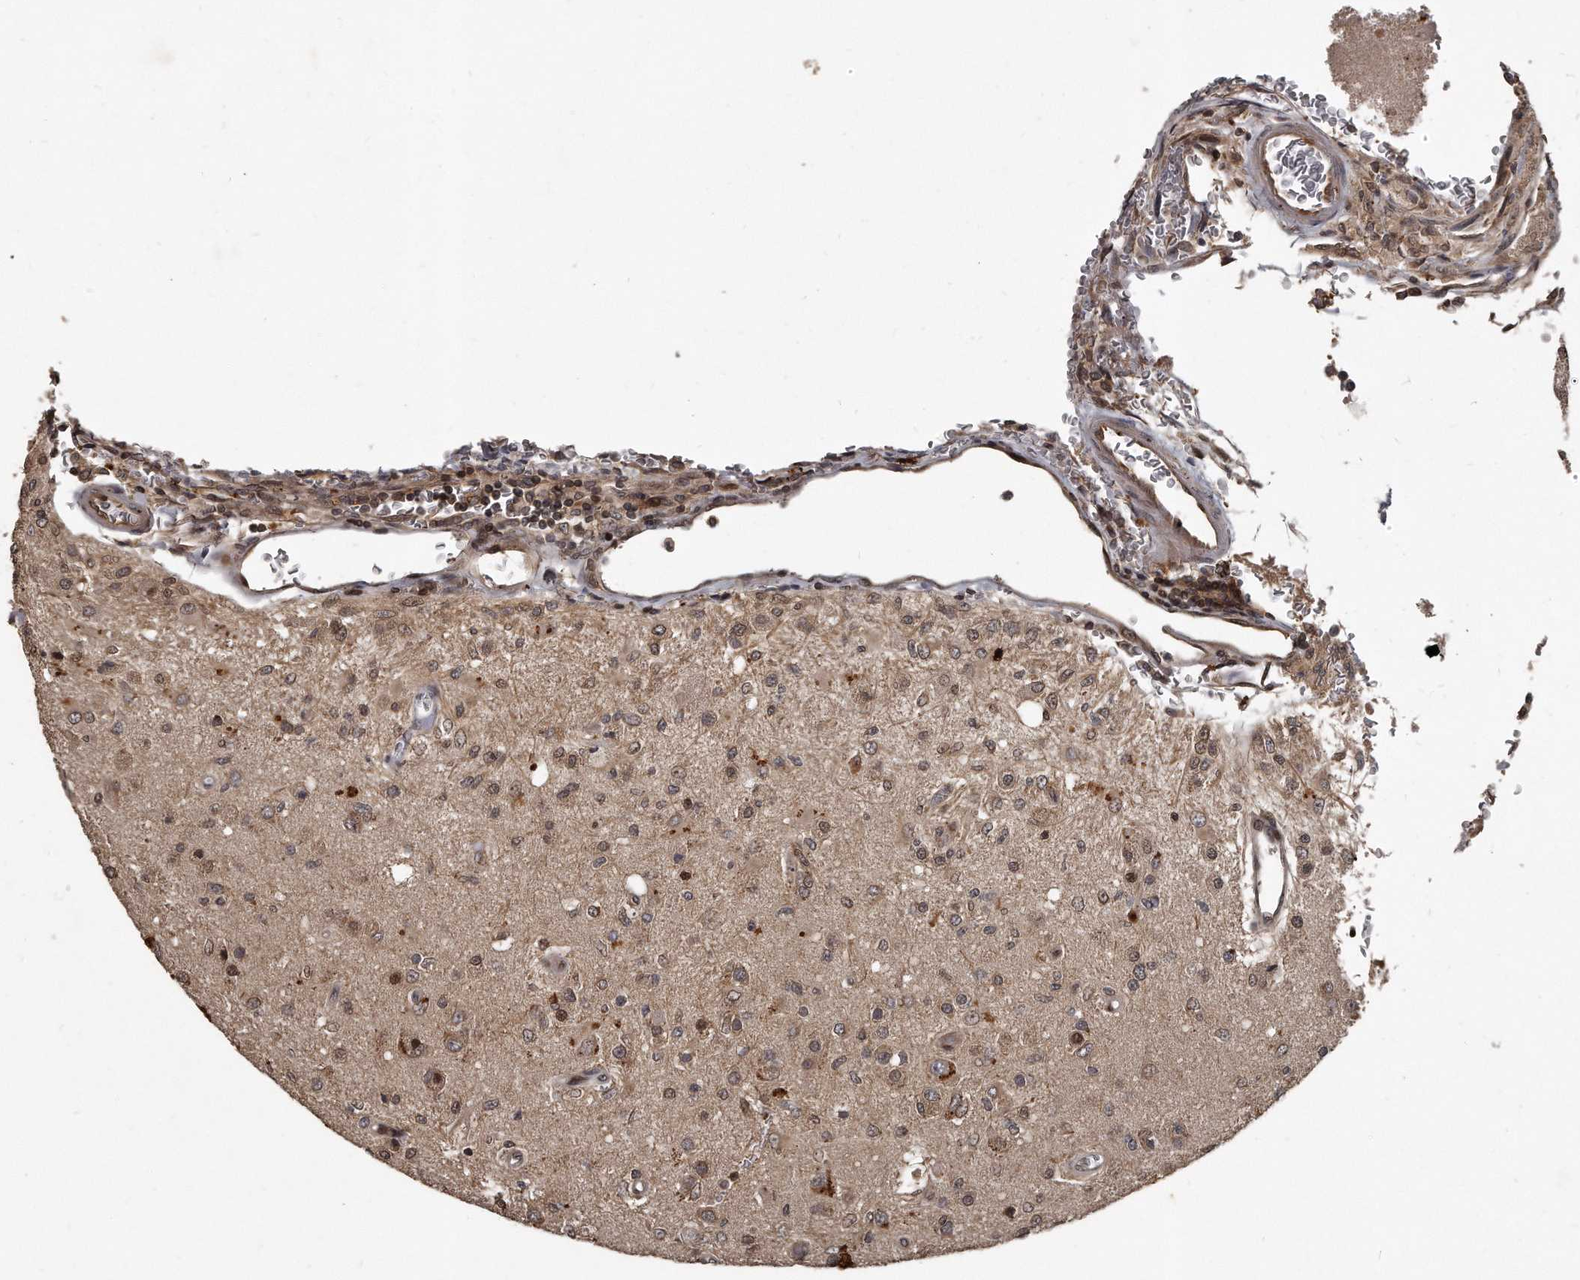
{"staining": {"intensity": "weak", "quantity": "<25%", "location": "nuclear"}, "tissue": "glioma", "cell_type": "Tumor cells", "image_type": "cancer", "snomed": [{"axis": "morphology", "description": "Normal tissue, NOS"}, {"axis": "morphology", "description": "Glioma, malignant, High grade"}, {"axis": "topography", "description": "Cerebral cortex"}], "caption": "This is a histopathology image of immunohistochemistry staining of glioma, which shows no expression in tumor cells.", "gene": "GCH1", "patient": {"sex": "male", "age": 77}}